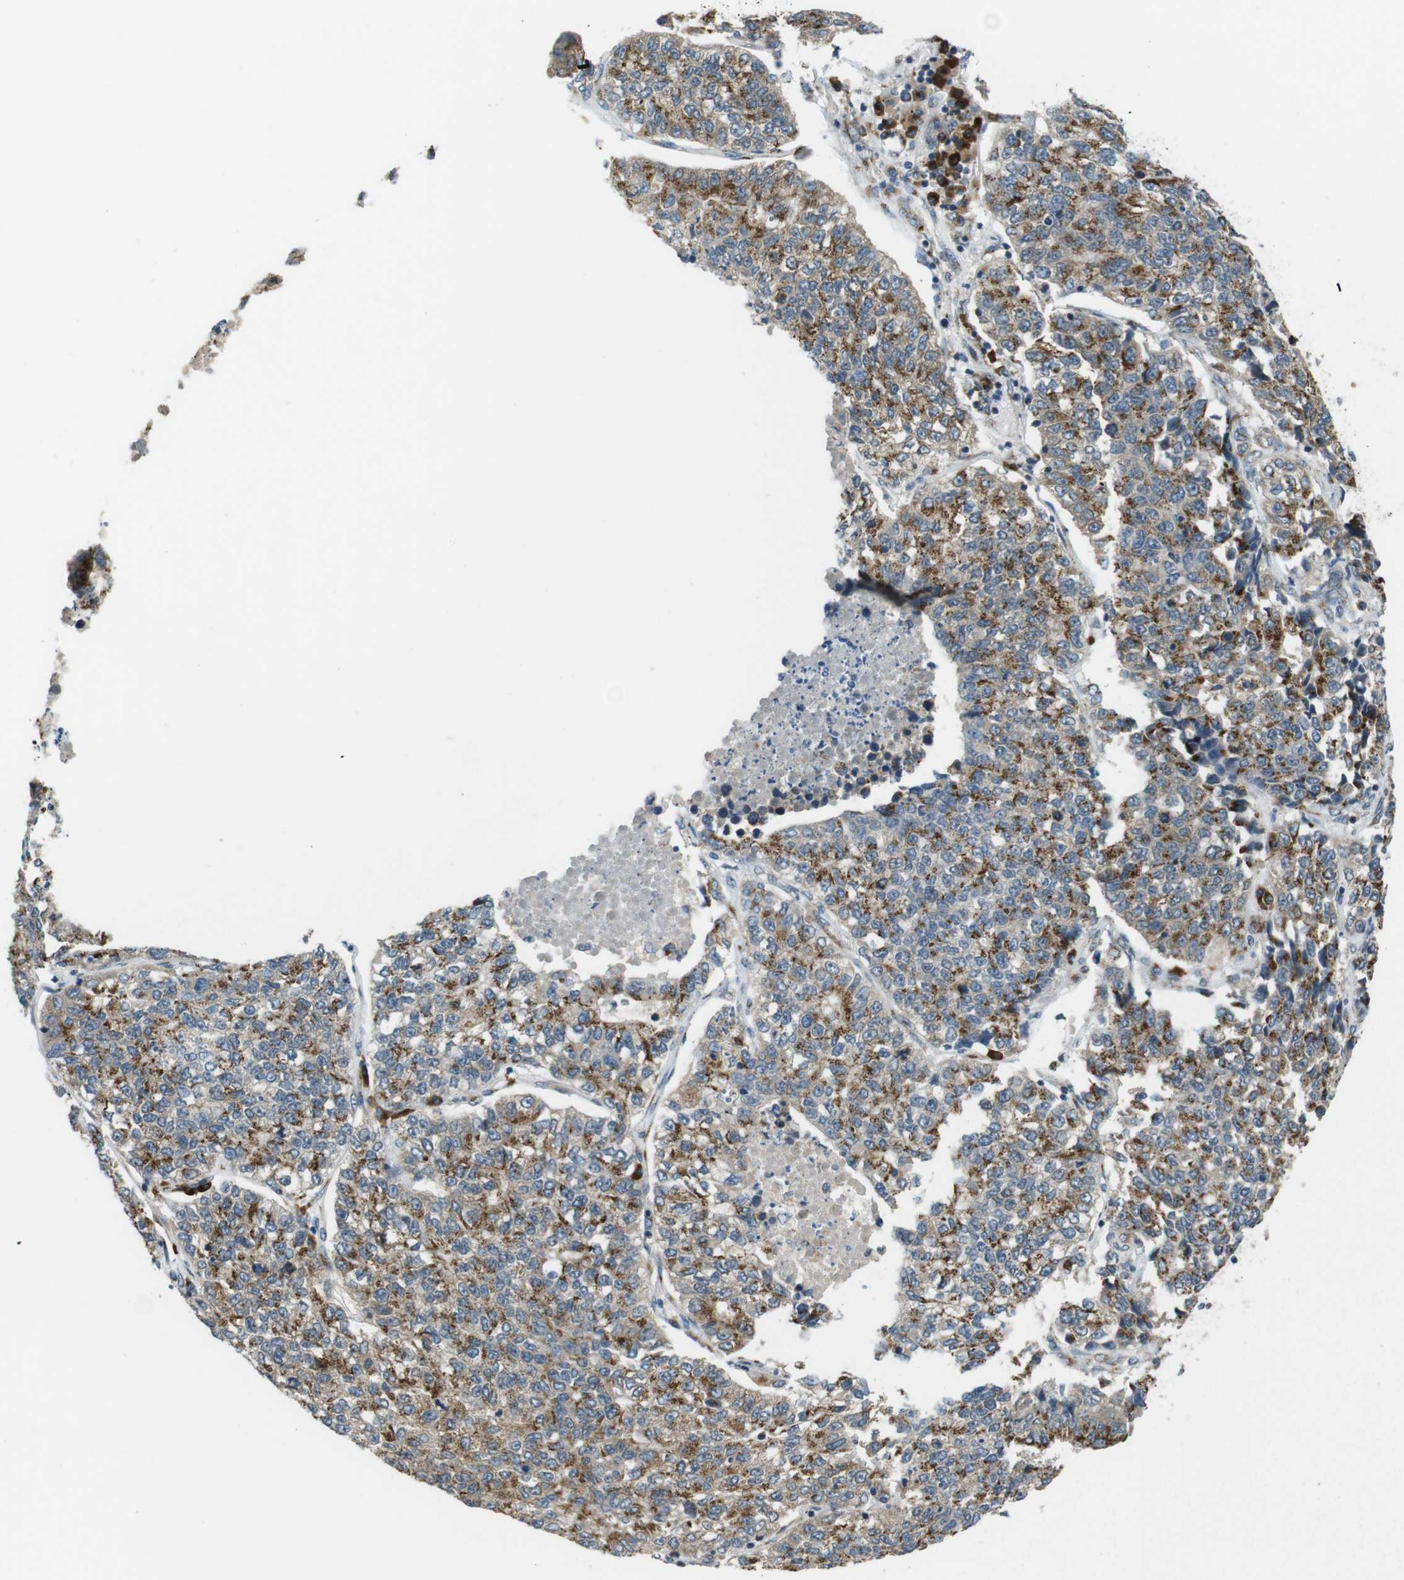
{"staining": {"intensity": "moderate", "quantity": ">75%", "location": "cytoplasmic/membranous"}, "tissue": "lung cancer", "cell_type": "Tumor cells", "image_type": "cancer", "snomed": [{"axis": "morphology", "description": "Adenocarcinoma, NOS"}, {"axis": "topography", "description": "Lung"}], "caption": "Protein staining of lung adenocarcinoma tissue shows moderate cytoplasmic/membranous positivity in about >75% of tumor cells. The protein of interest is shown in brown color, while the nuclei are stained blue.", "gene": "ZFPL1", "patient": {"sex": "male", "age": 49}}